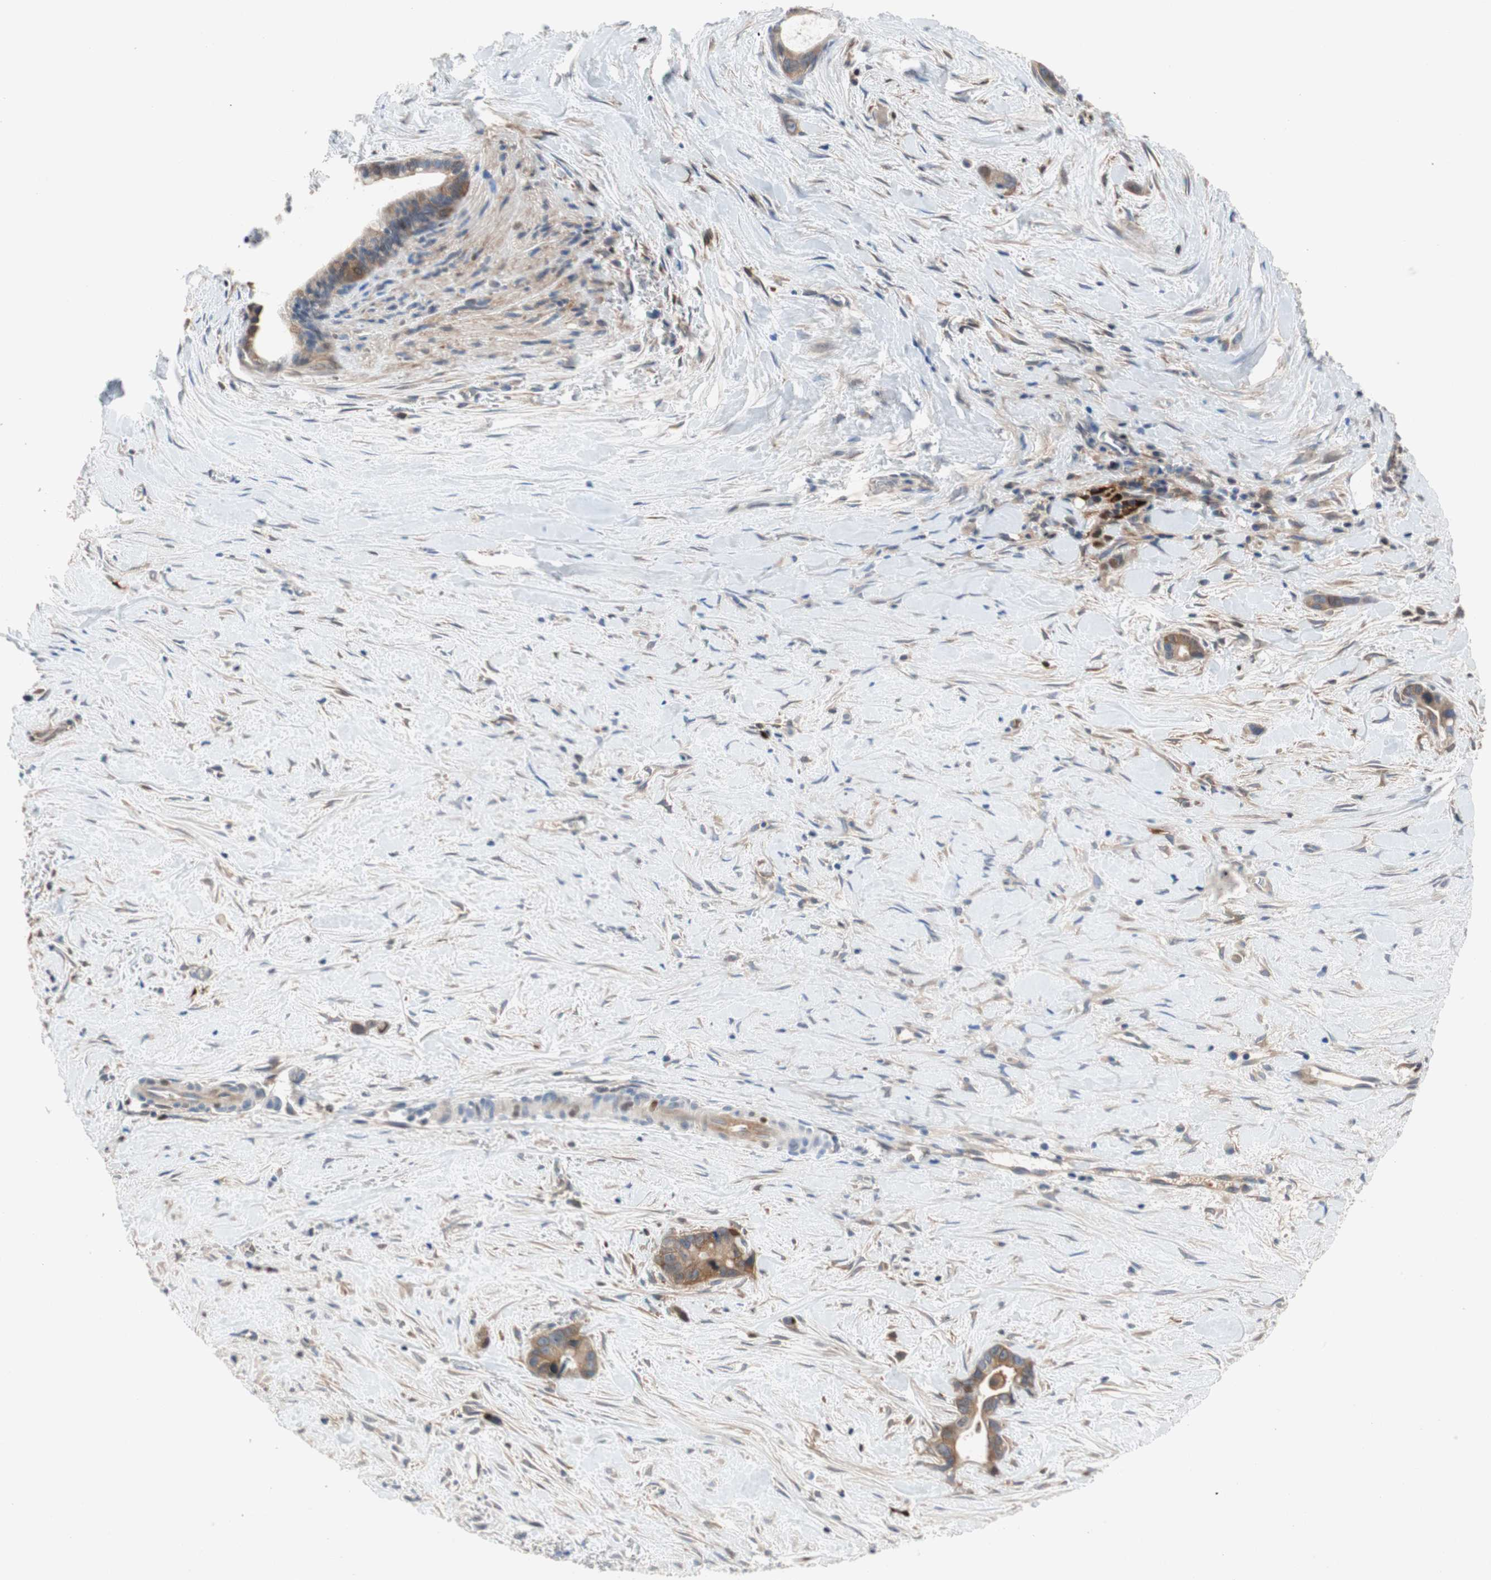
{"staining": {"intensity": "weak", "quantity": ">75%", "location": "cytoplasmic/membranous"}, "tissue": "liver cancer", "cell_type": "Tumor cells", "image_type": "cancer", "snomed": [{"axis": "morphology", "description": "Cholangiocarcinoma"}, {"axis": "topography", "description": "Liver"}], "caption": "A brown stain shows weak cytoplasmic/membranous staining of a protein in human liver cancer tumor cells.", "gene": "RELB", "patient": {"sex": "female", "age": 55}}